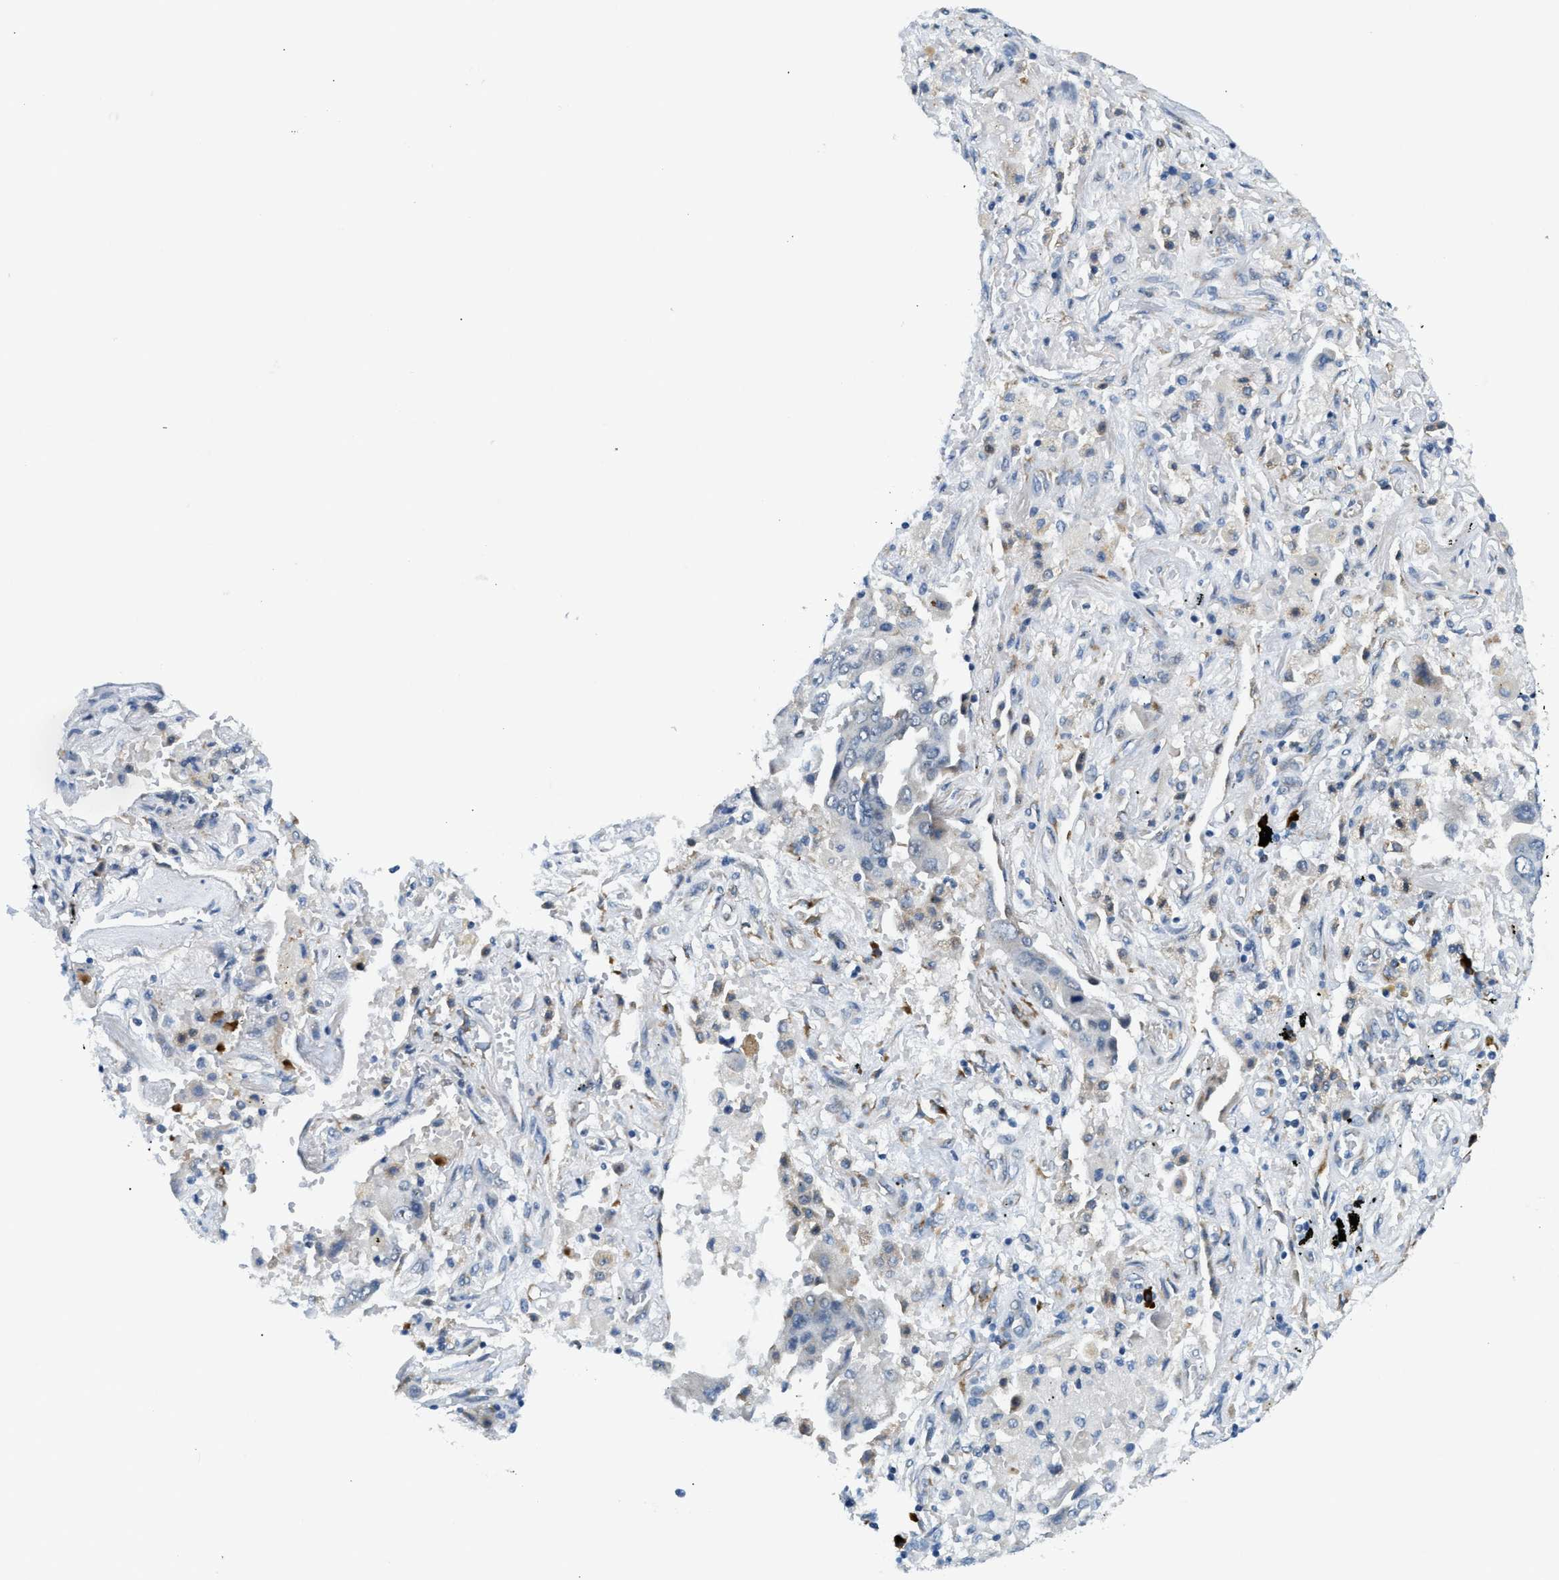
{"staining": {"intensity": "weak", "quantity": "<25%", "location": "cytoplasmic/membranous"}, "tissue": "lung cancer", "cell_type": "Tumor cells", "image_type": "cancer", "snomed": [{"axis": "morphology", "description": "Adenocarcinoma, NOS"}, {"axis": "topography", "description": "Lung"}], "caption": "The photomicrograph demonstrates no significant positivity in tumor cells of adenocarcinoma (lung).", "gene": "KCNC2", "patient": {"sex": "female", "age": 65}}